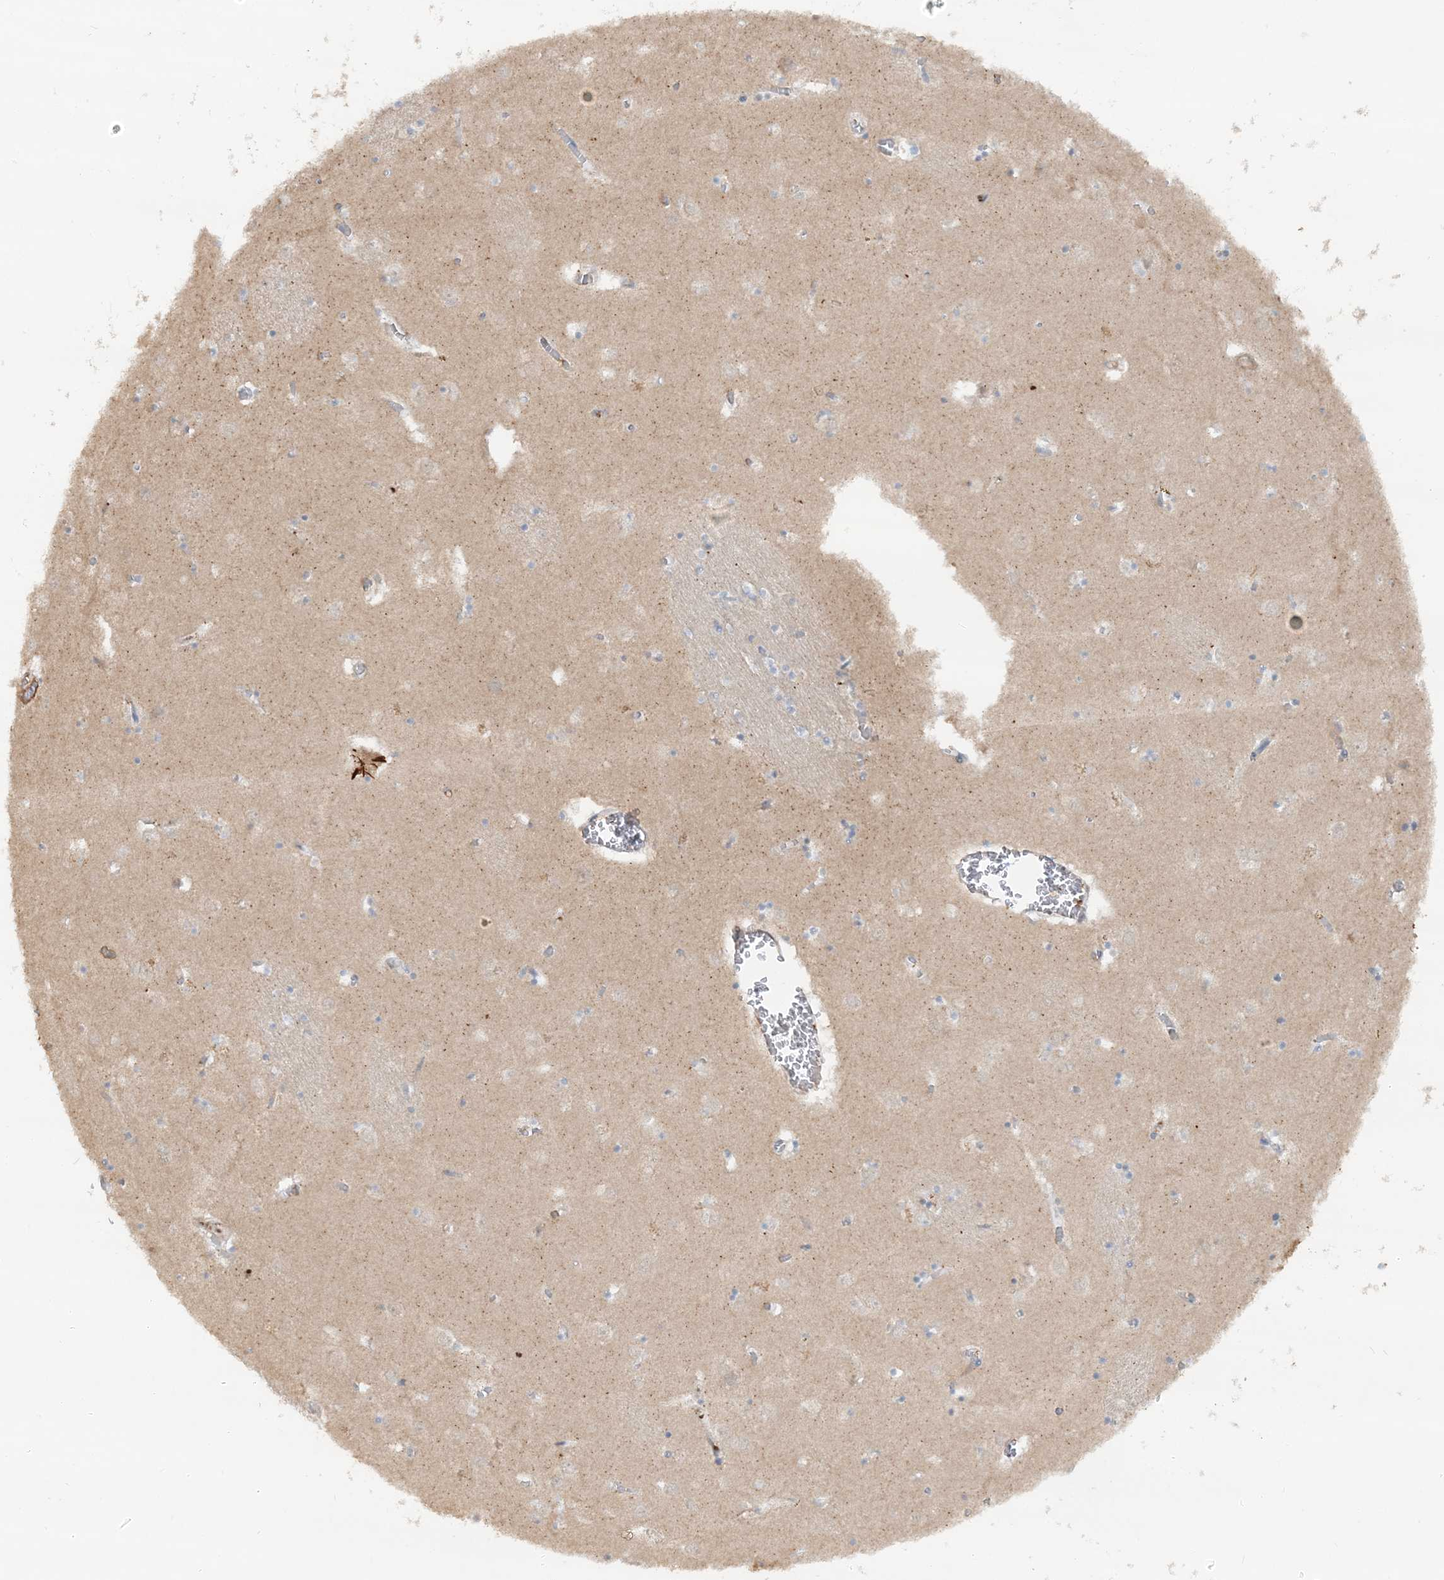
{"staining": {"intensity": "weak", "quantity": "<25%", "location": "cytoplasmic/membranous"}, "tissue": "caudate", "cell_type": "Glial cells", "image_type": "normal", "snomed": [{"axis": "morphology", "description": "Normal tissue, NOS"}, {"axis": "topography", "description": "Lateral ventricle wall"}], "caption": "The image exhibits no significant positivity in glial cells of caudate. (DAB (3,3'-diaminobenzidine) IHC visualized using brightfield microscopy, high magnification).", "gene": "DSTN", "patient": {"sex": "male", "age": 70}}